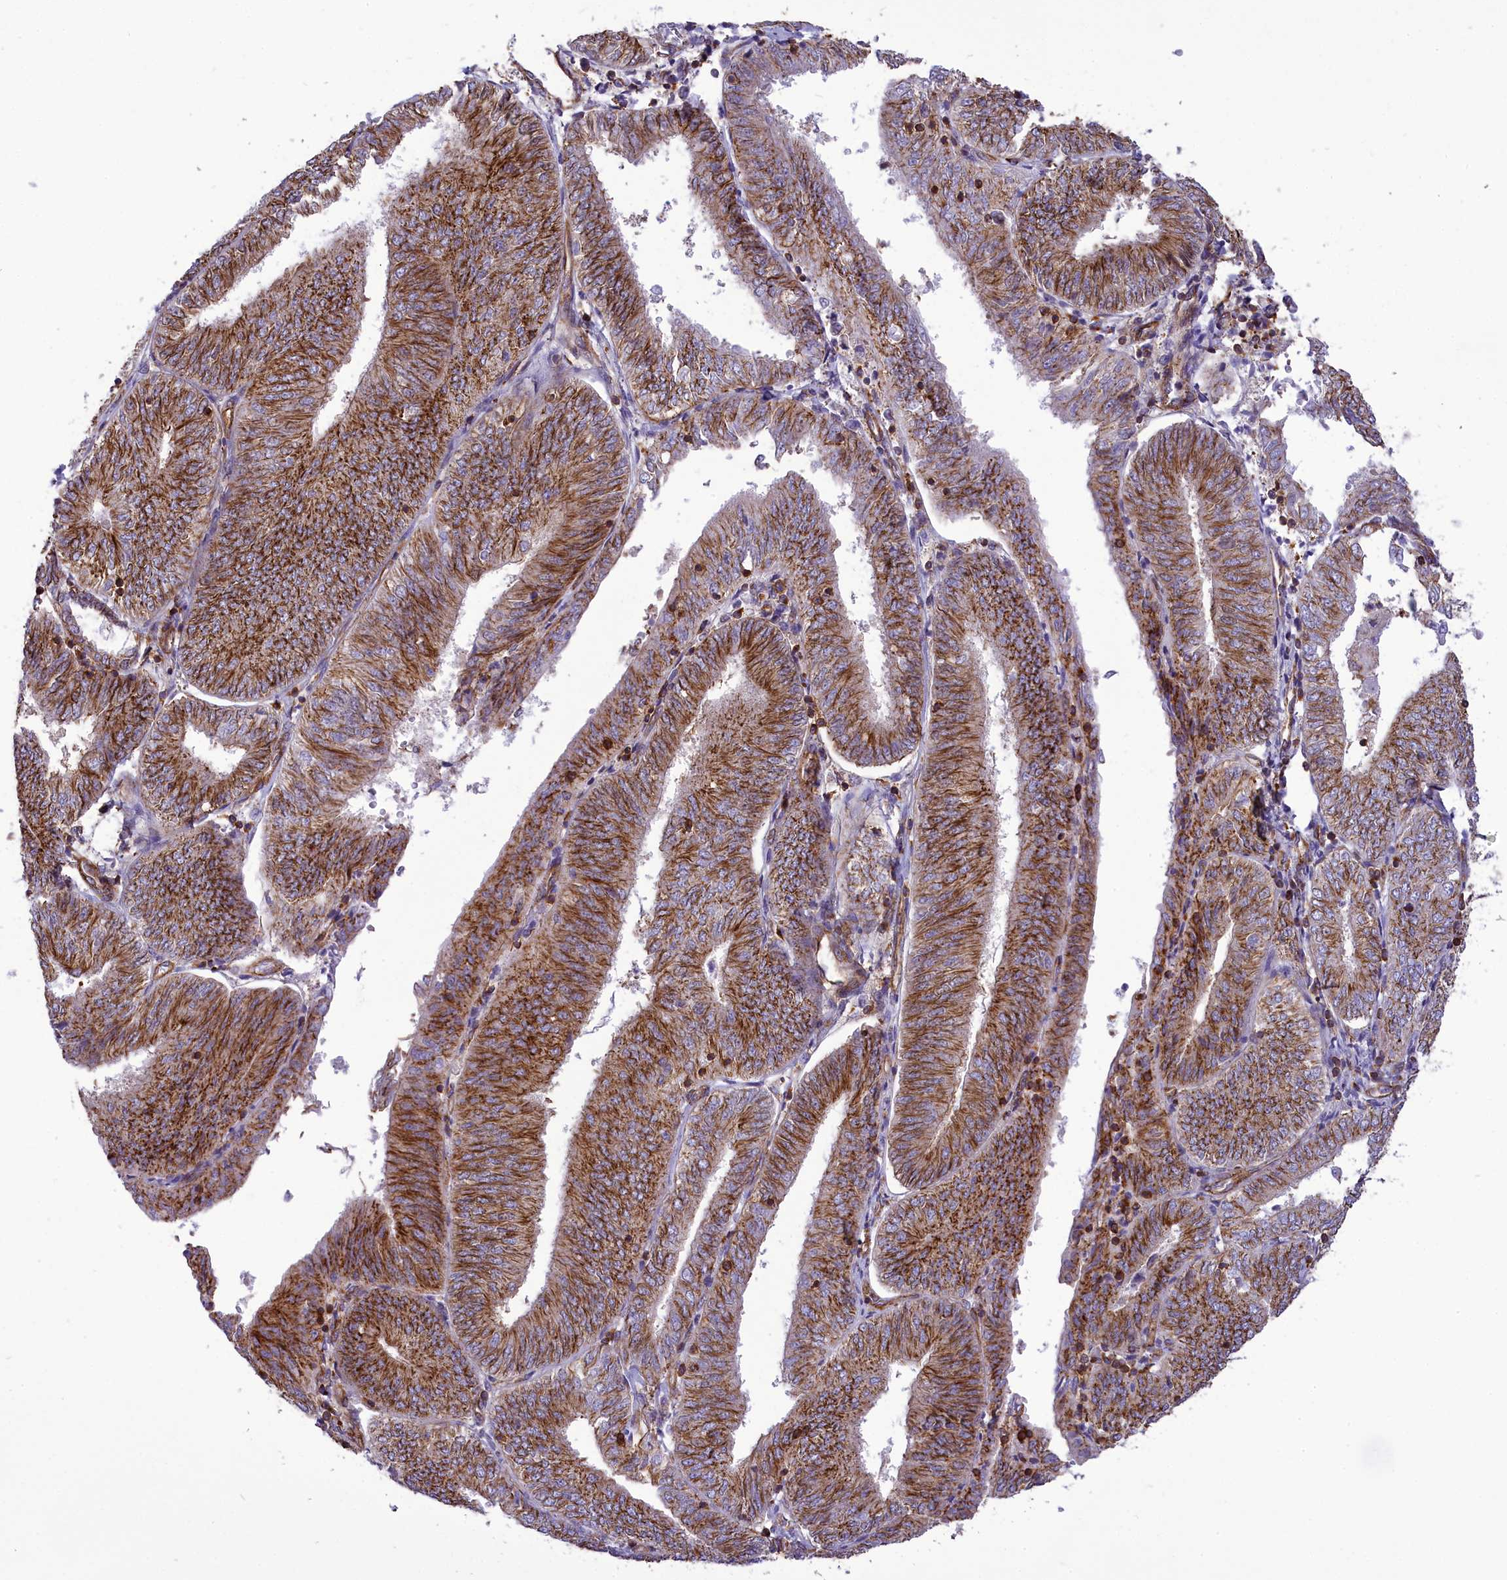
{"staining": {"intensity": "strong", "quantity": "25%-75%", "location": "cytoplasmic/membranous"}, "tissue": "endometrial cancer", "cell_type": "Tumor cells", "image_type": "cancer", "snomed": [{"axis": "morphology", "description": "Adenocarcinoma, NOS"}, {"axis": "topography", "description": "Endometrium"}], "caption": "Brown immunohistochemical staining in human endometrial cancer displays strong cytoplasmic/membranous expression in approximately 25%-75% of tumor cells.", "gene": "SEPTIN9", "patient": {"sex": "female", "age": 58}}